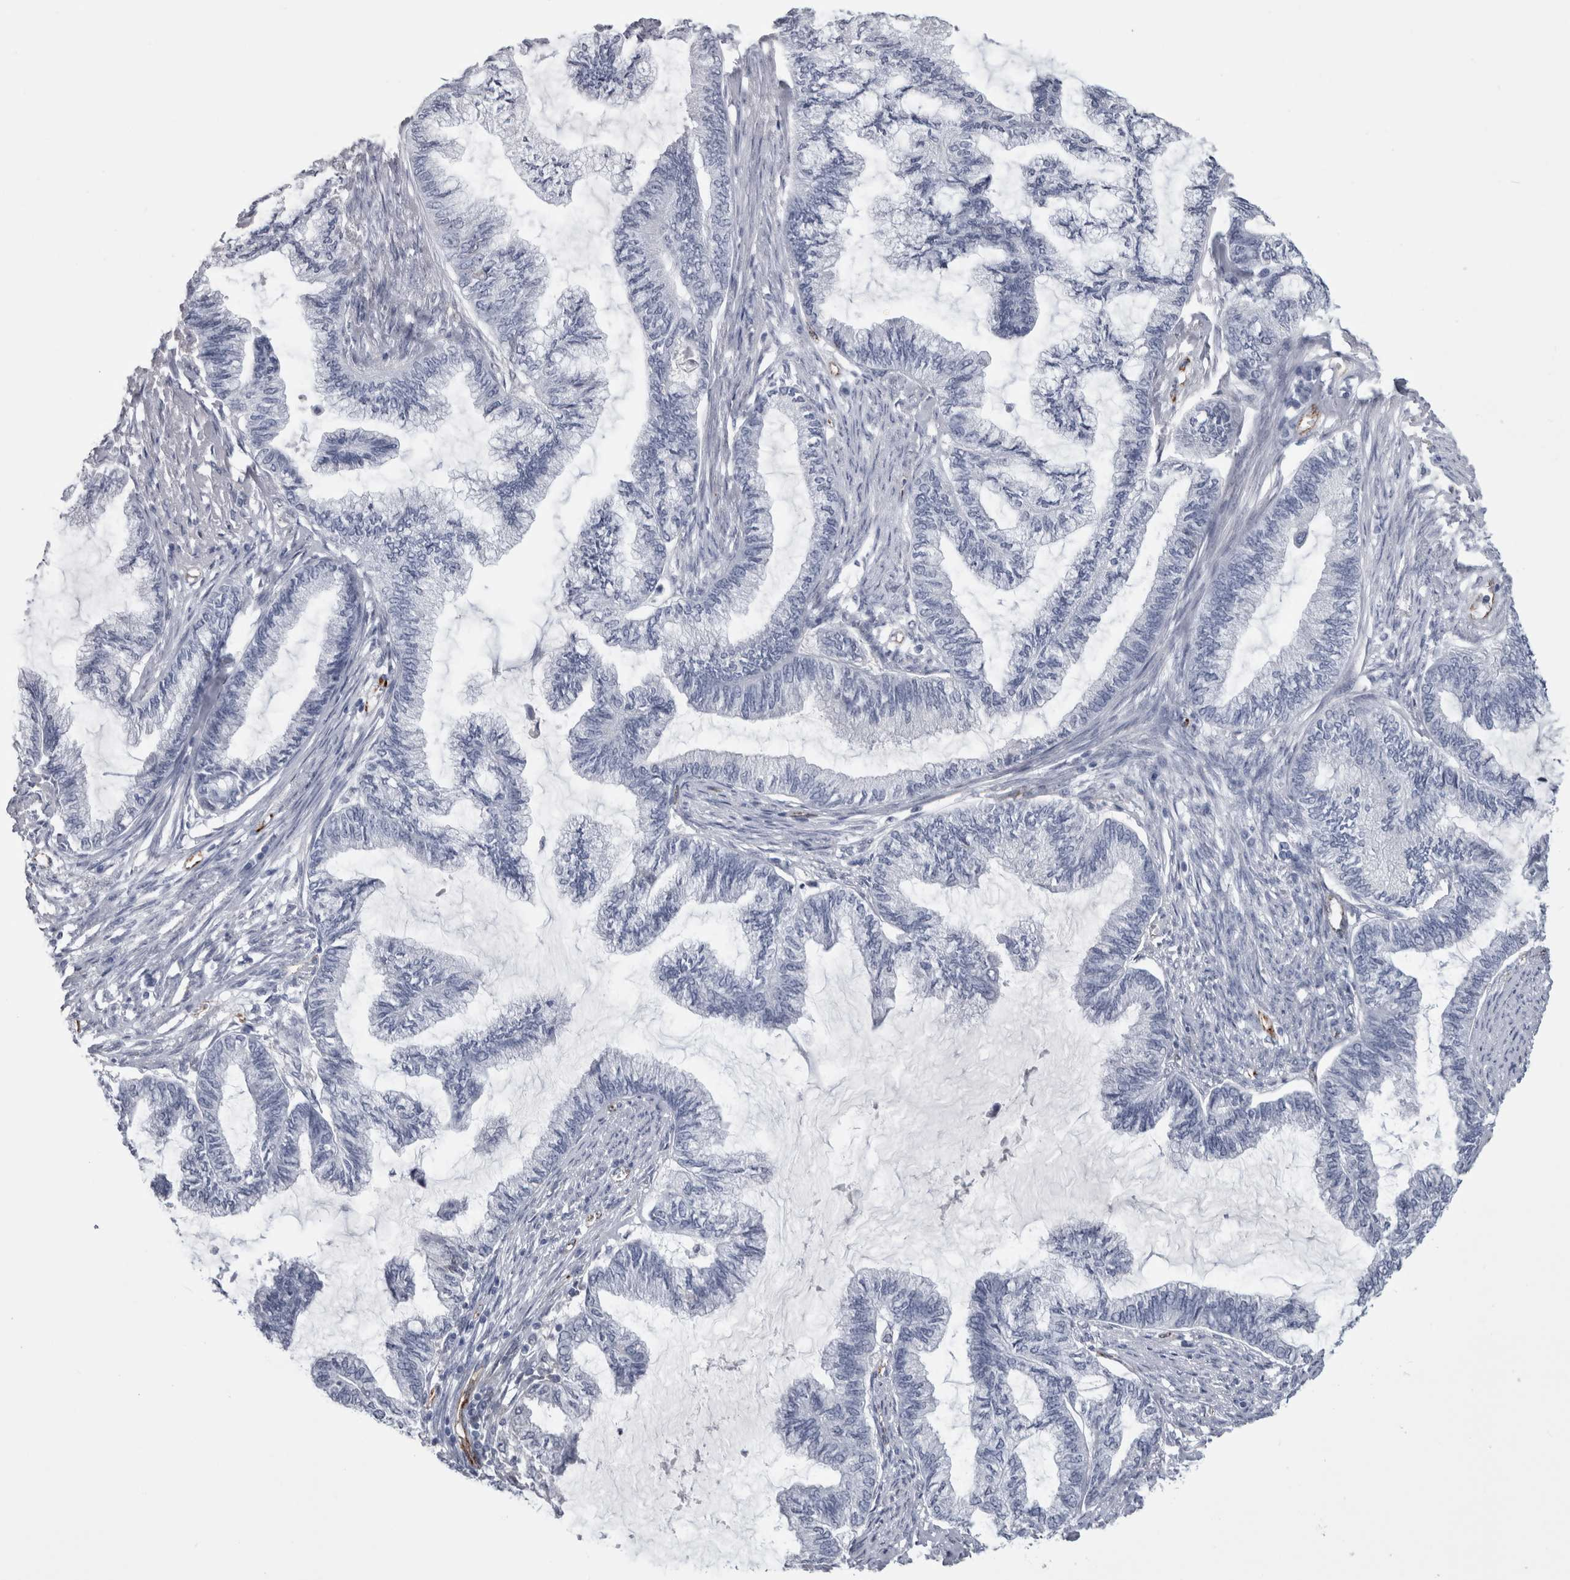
{"staining": {"intensity": "negative", "quantity": "none", "location": "none"}, "tissue": "endometrial cancer", "cell_type": "Tumor cells", "image_type": "cancer", "snomed": [{"axis": "morphology", "description": "Adenocarcinoma, NOS"}, {"axis": "topography", "description": "Endometrium"}], "caption": "This is an immunohistochemistry image of adenocarcinoma (endometrial). There is no positivity in tumor cells.", "gene": "ACOT7", "patient": {"sex": "female", "age": 86}}